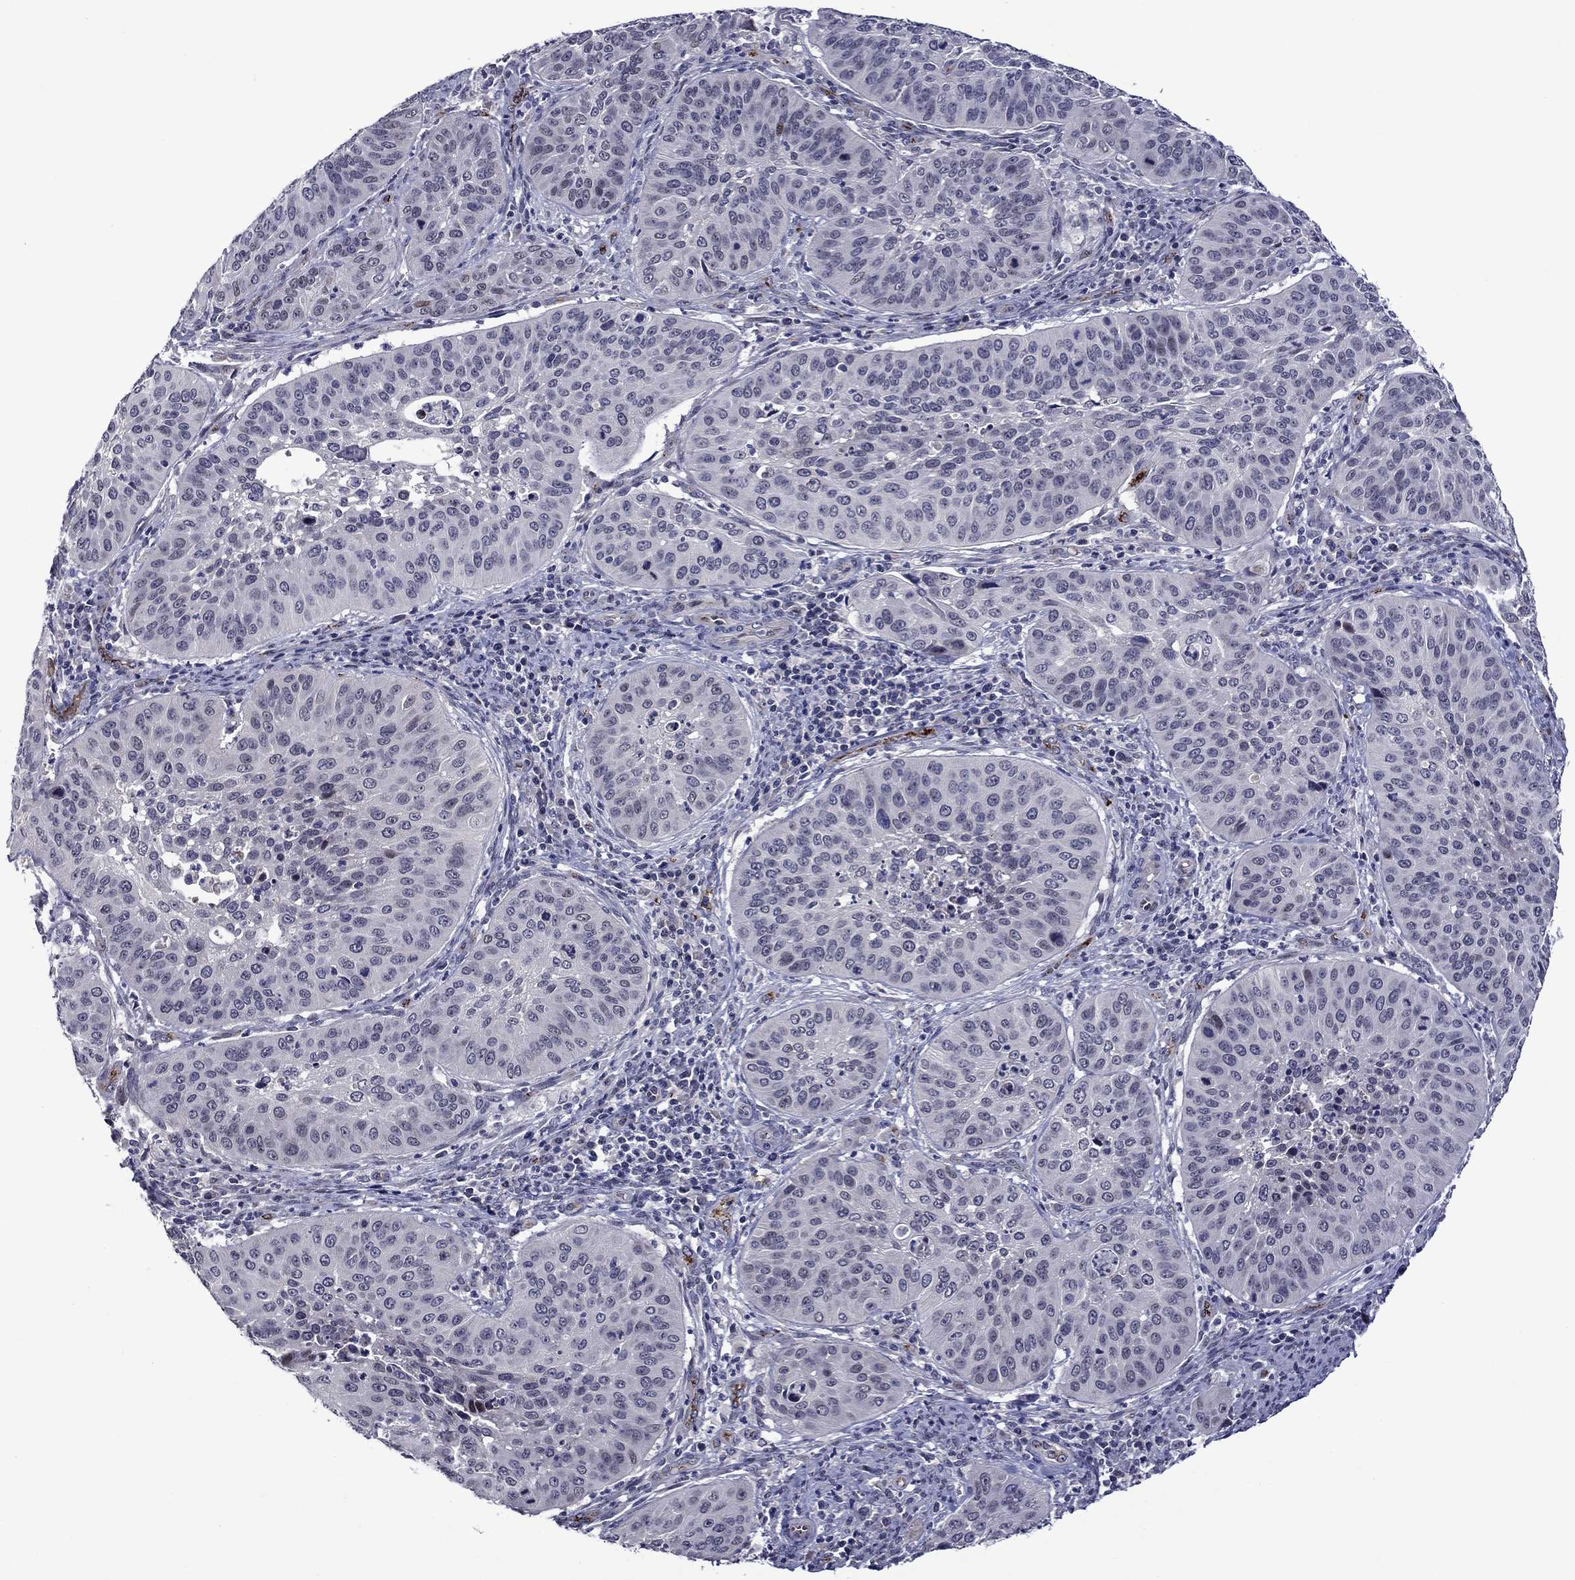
{"staining": {"intensity": "negative", "quantity": "none", "location": "none"}, "tissue": "cervical cancer", "cell_type": "Tumor cells", "image_type": "cancer", "snomed": [{"axis": "morphology", "description": "Normal tissue, NOS"}, {"axis": "morphology", "description": "Squamous cell carcinoma, NOS"}, {"axis": "topography", "description": "Cervix"}], "caption": "The histopathology image exhibits no significant staining in tumor cells of cervical squamous cell carcinoma.", "gene": "SLITRK1", "patient": {"sex": "female", "age": 39}}